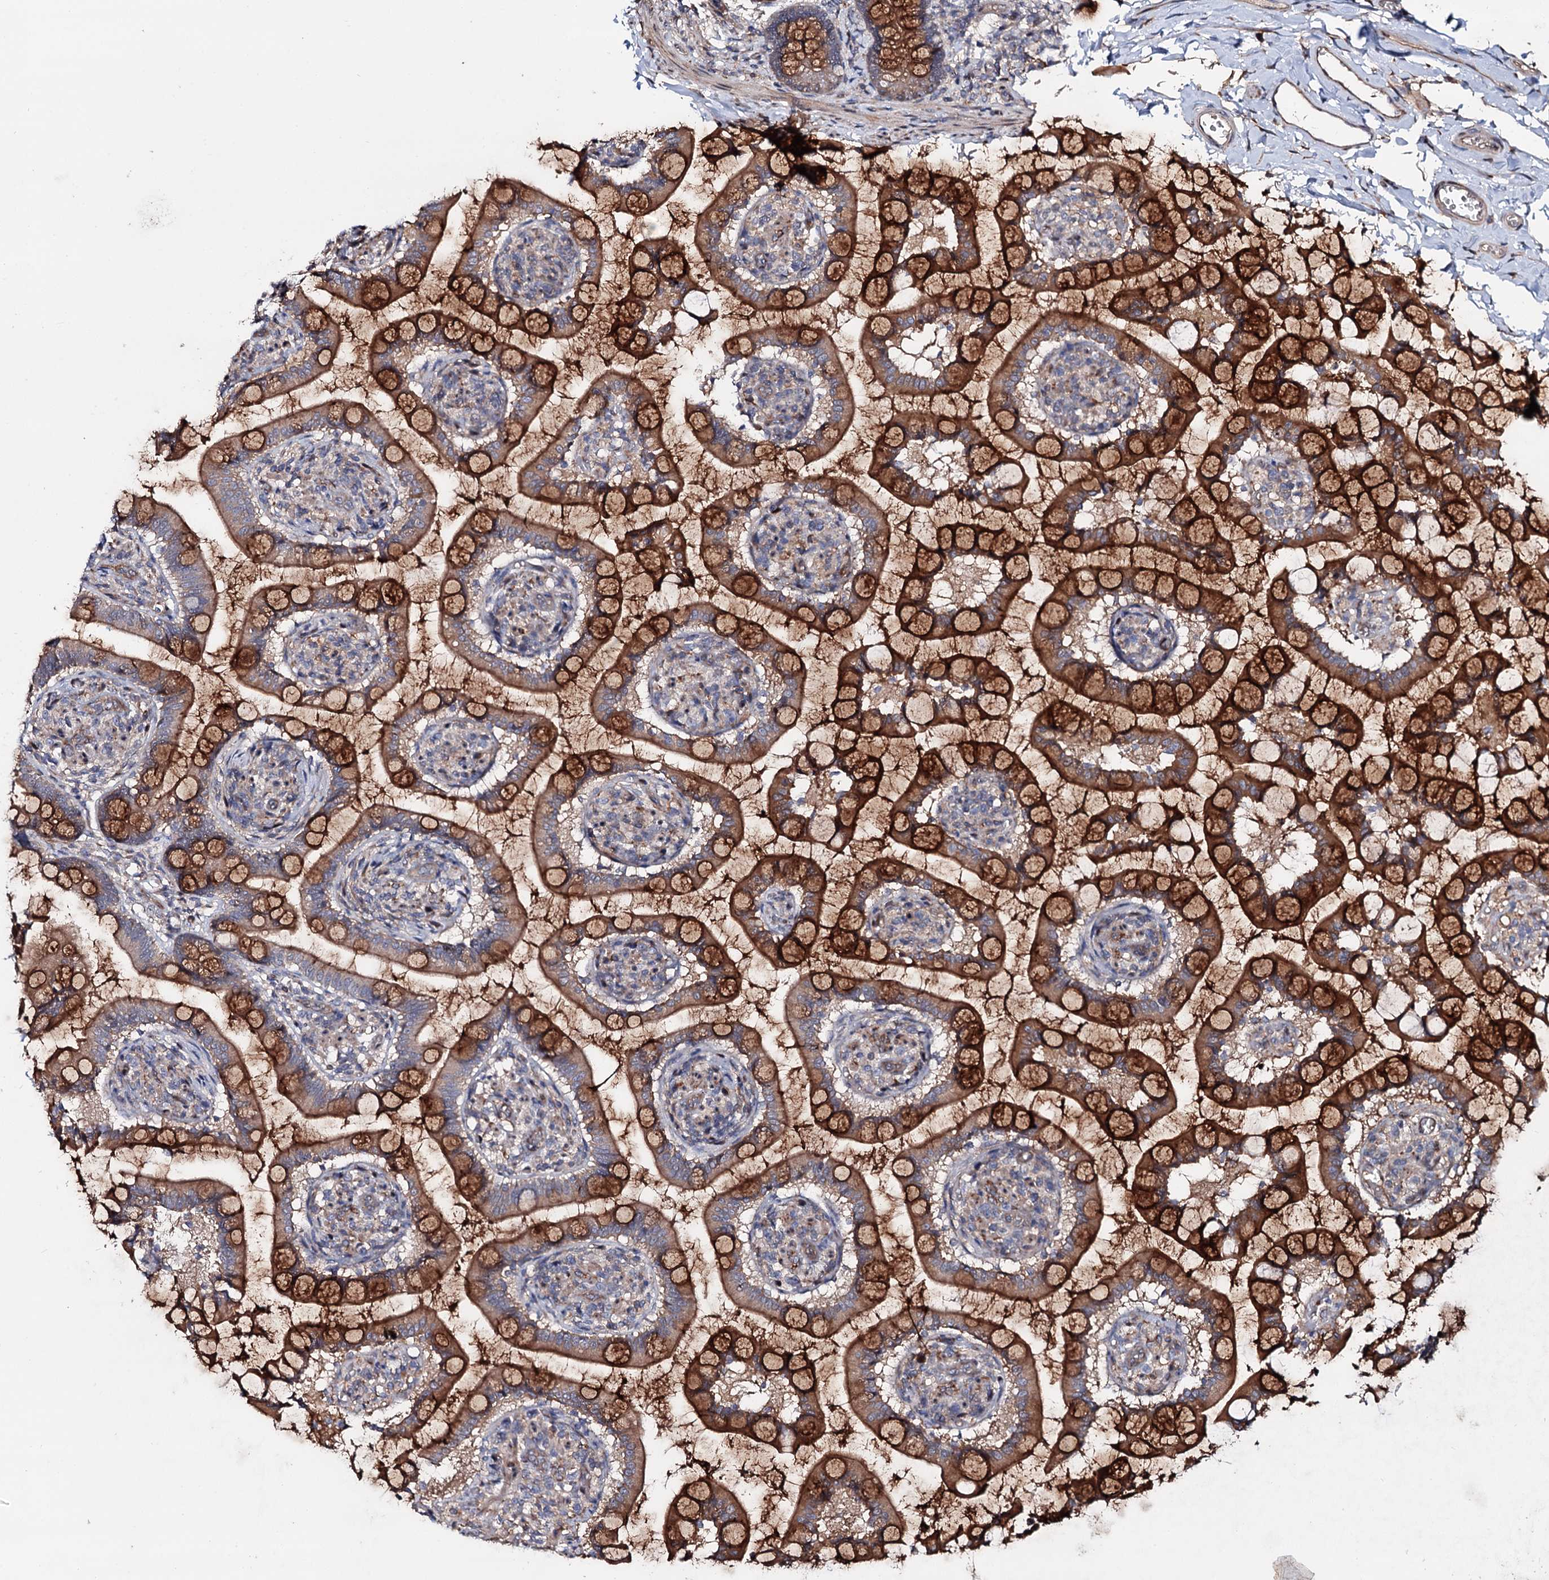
{"staining": {"intensity": "strong", "quantity": ">75%", "location": "cytoplasmic/membranous"}, "tissue": "small intestine", "cell_type": "Glandular cells", "image_type": "normal", "snomed": [{"axis": "morphology", "description": "Normal tissue, NOS"}, {"axis": "topography", "description": "Small intestine"}], "caption": "This is a photomicrograph of immunohistochemistry (IHC) staining of benign small intestine, which shows strong positivity in the cytoplasmic/membranous of glandular cells.", "gene": "PTDSS2", "patient": {"sex": "male", "age": 52}}